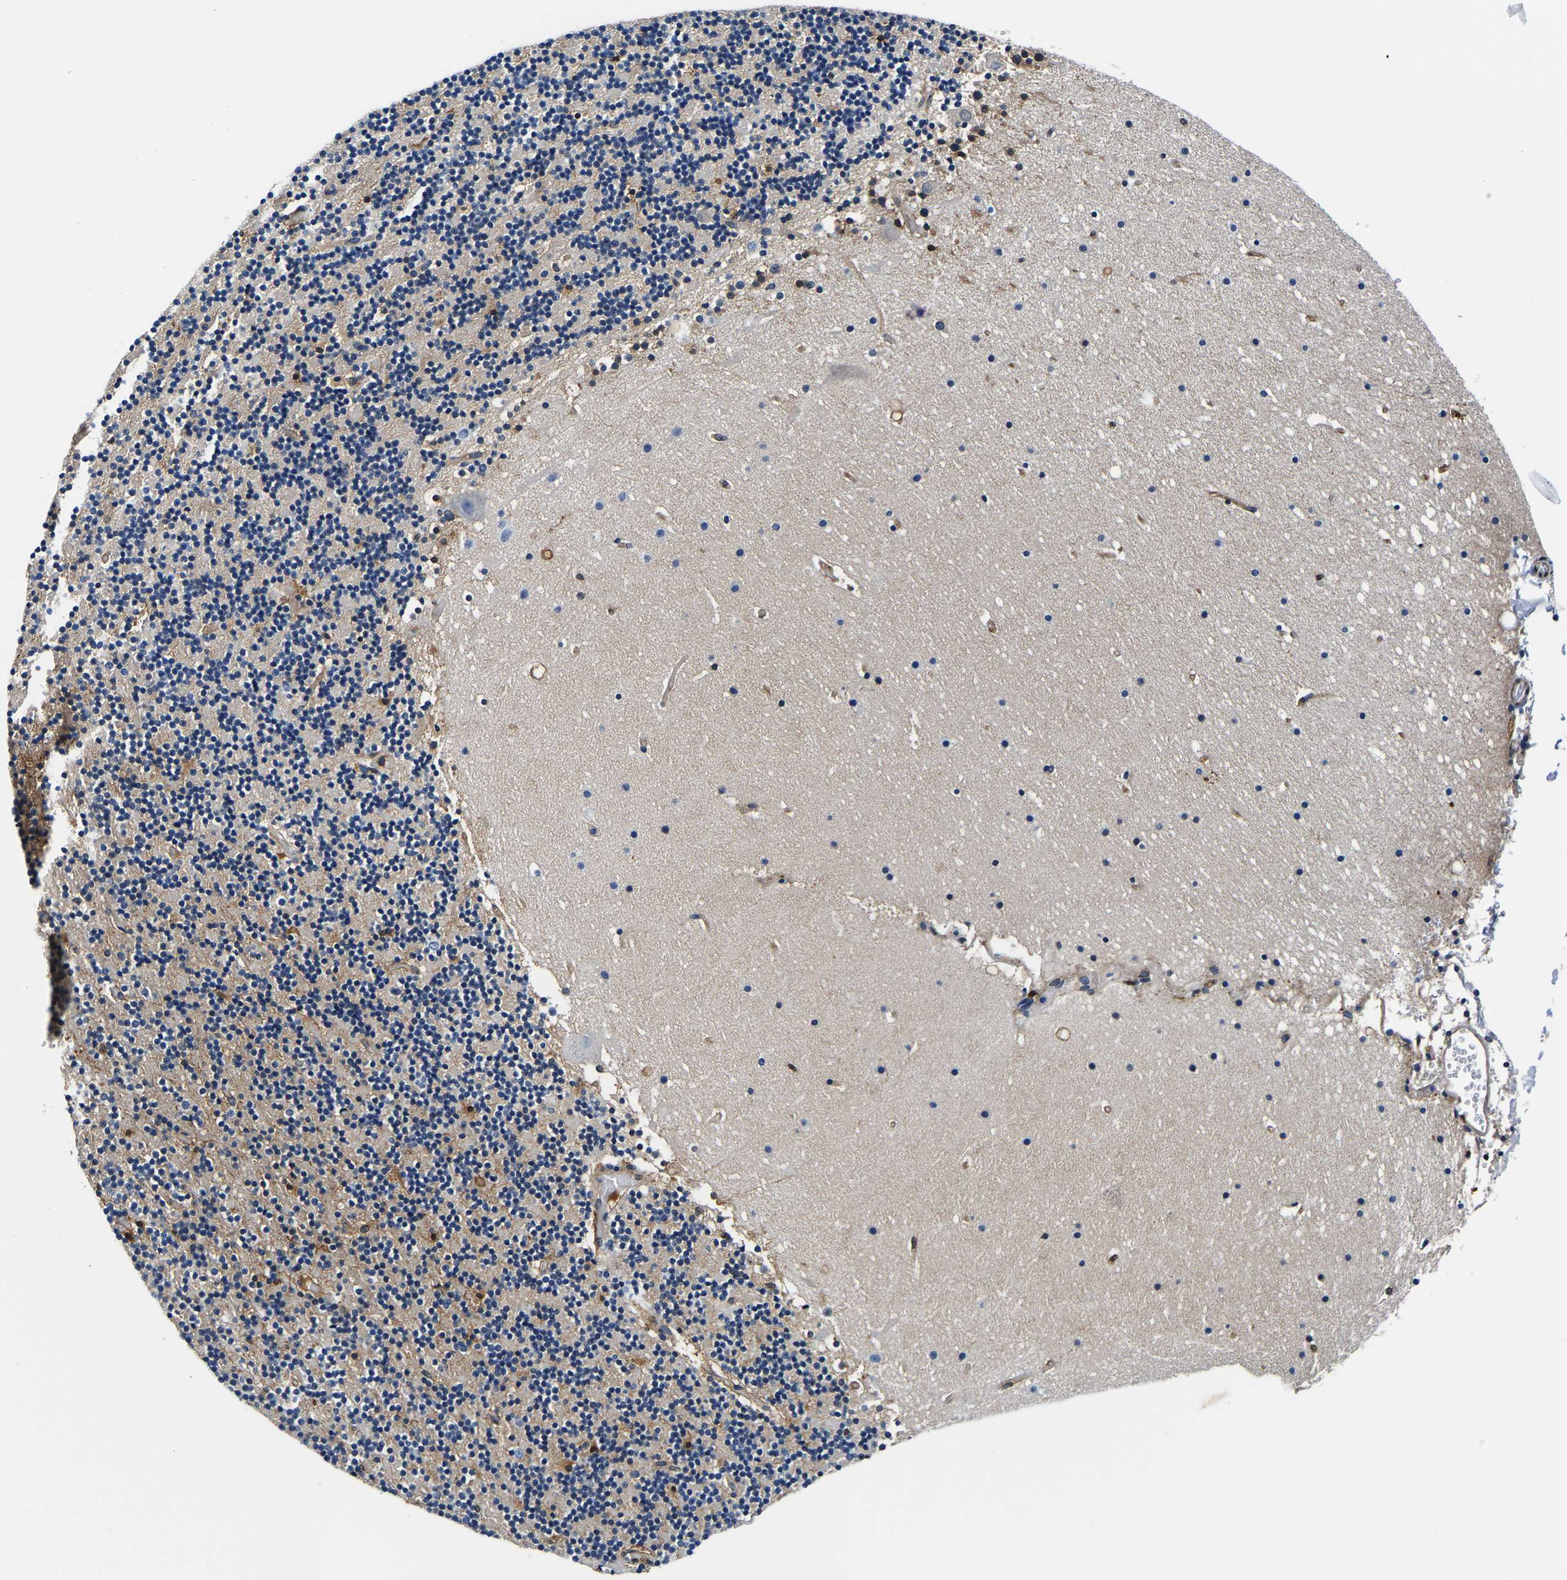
{"staining": {"intensity": "strong", "quantity": "<25%", "location": "nuclear"}, "tissue": "cerebellum", "cell_type": "Cells in granular layer", "image_type": "normal", "snomed": [{"axis": "morphology", "description": "Normal tissue, NOS"}, {"axis": "topography", "description": "Cerebellum"}], "caption": "A high-resolution image shows immunohistochemistry staining of normal cerebellum, which demonstrates strong nuclear positivity in about <25% of cells in granular layer. (Brightfield microscopy of DAB IHC at high magnification).", "gene": "S100A13", "patient": {"sex": "male", "age": 57}}